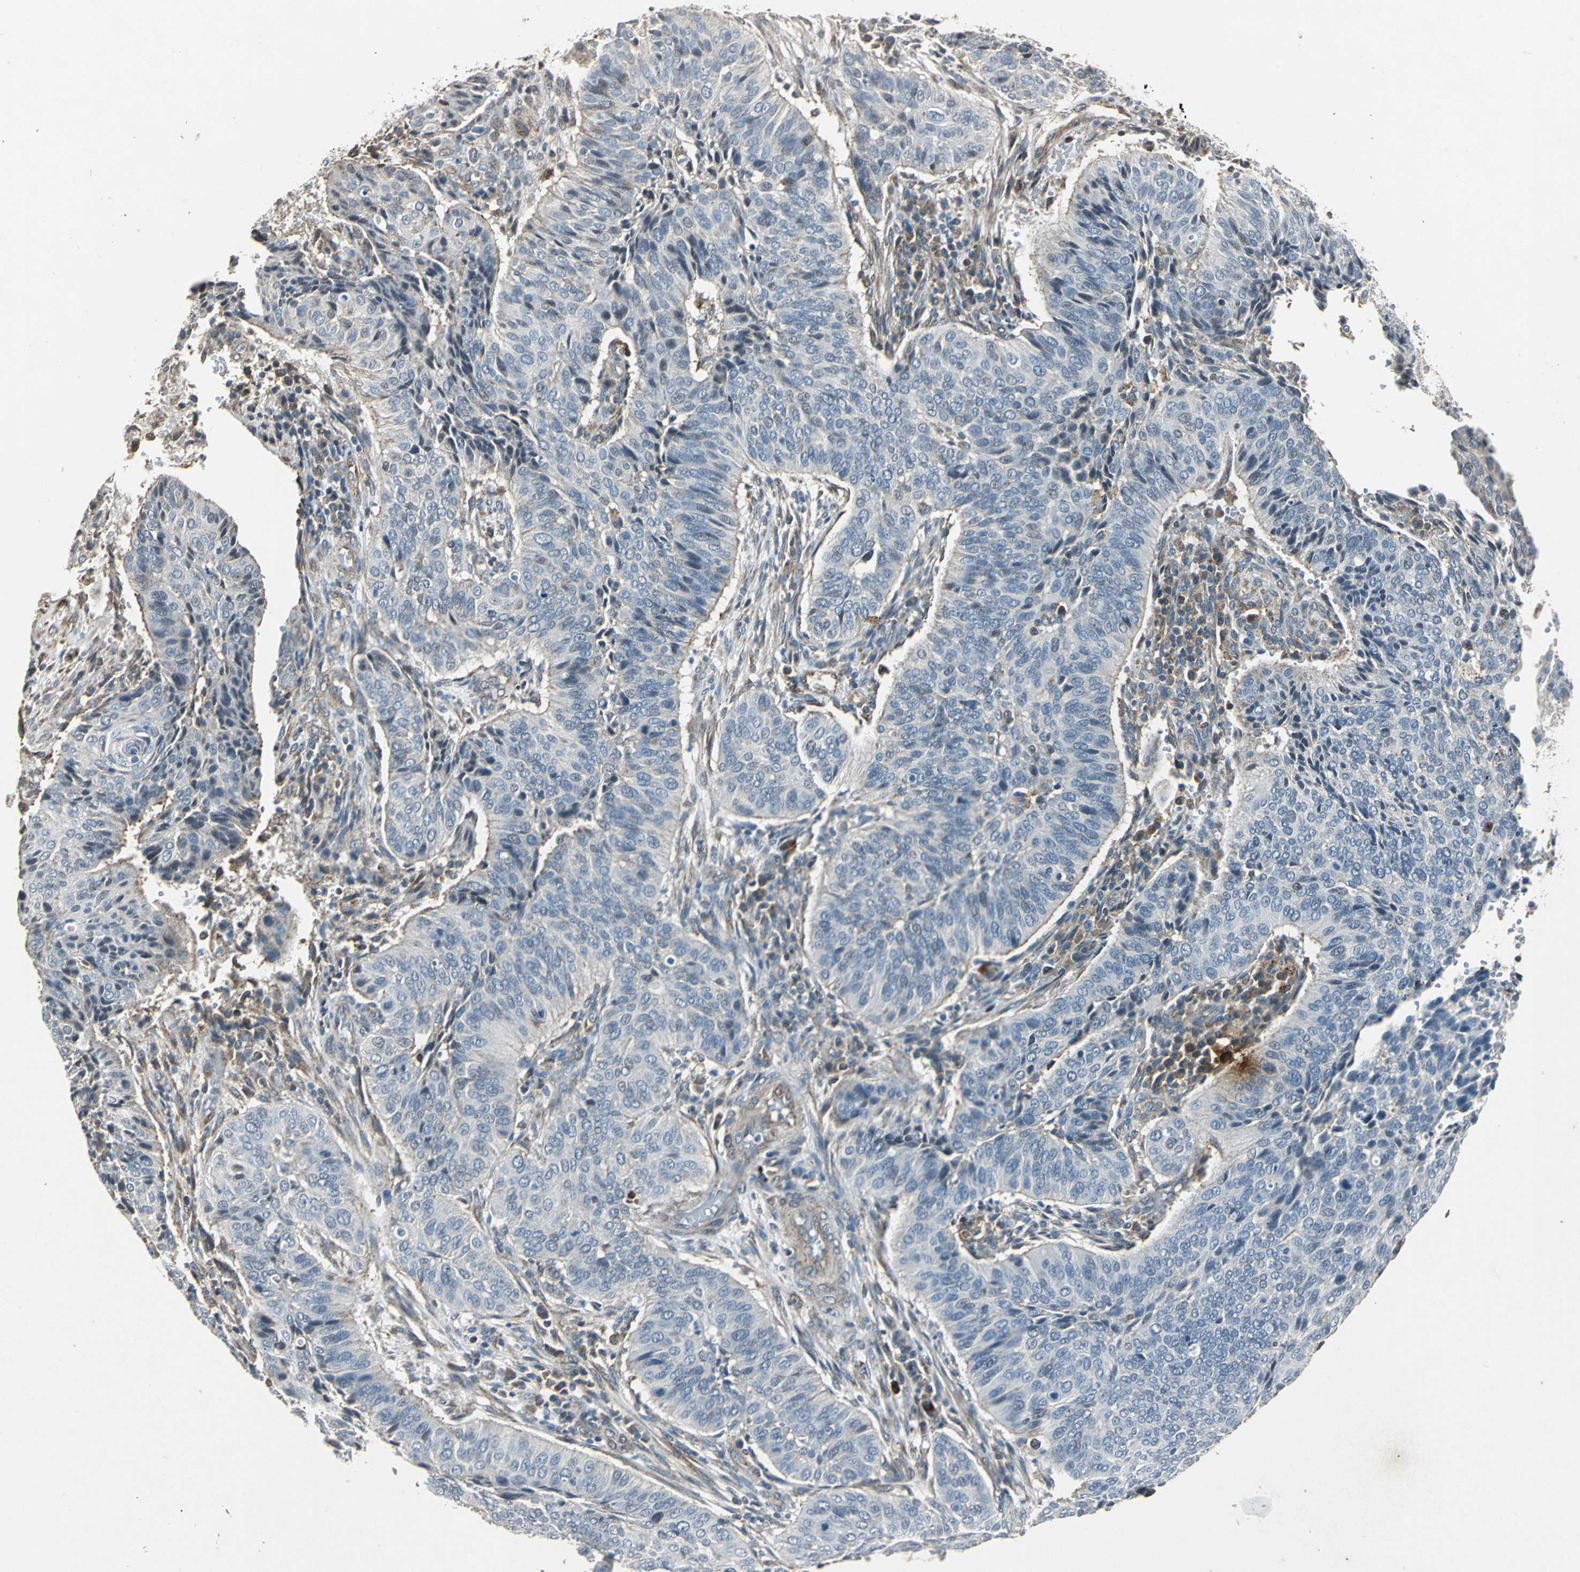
{"staining": {"intensity": "negative", "quantity": "none", "location": "none"}, "tissue": "cervical cancer", "cell_type": "Tumor cells", "image_type": "cancer", "snomed": [{"axis": "morphology", "description": "Squamous cell carcinoma, NOS"}, {"axis": "topography", "description": "Cervix"}], "caption": "A micrograph of squamous cell carcinoma (cervical) stained for a protein displays no brown staining in tumor cells. (Brightfield microscopy of DAB (3,3'-diaminobenzidine) immunohistochemistry at high magnification).", "gene": "DNAJB4", "patient": {"sex": "female", "age": 39}}